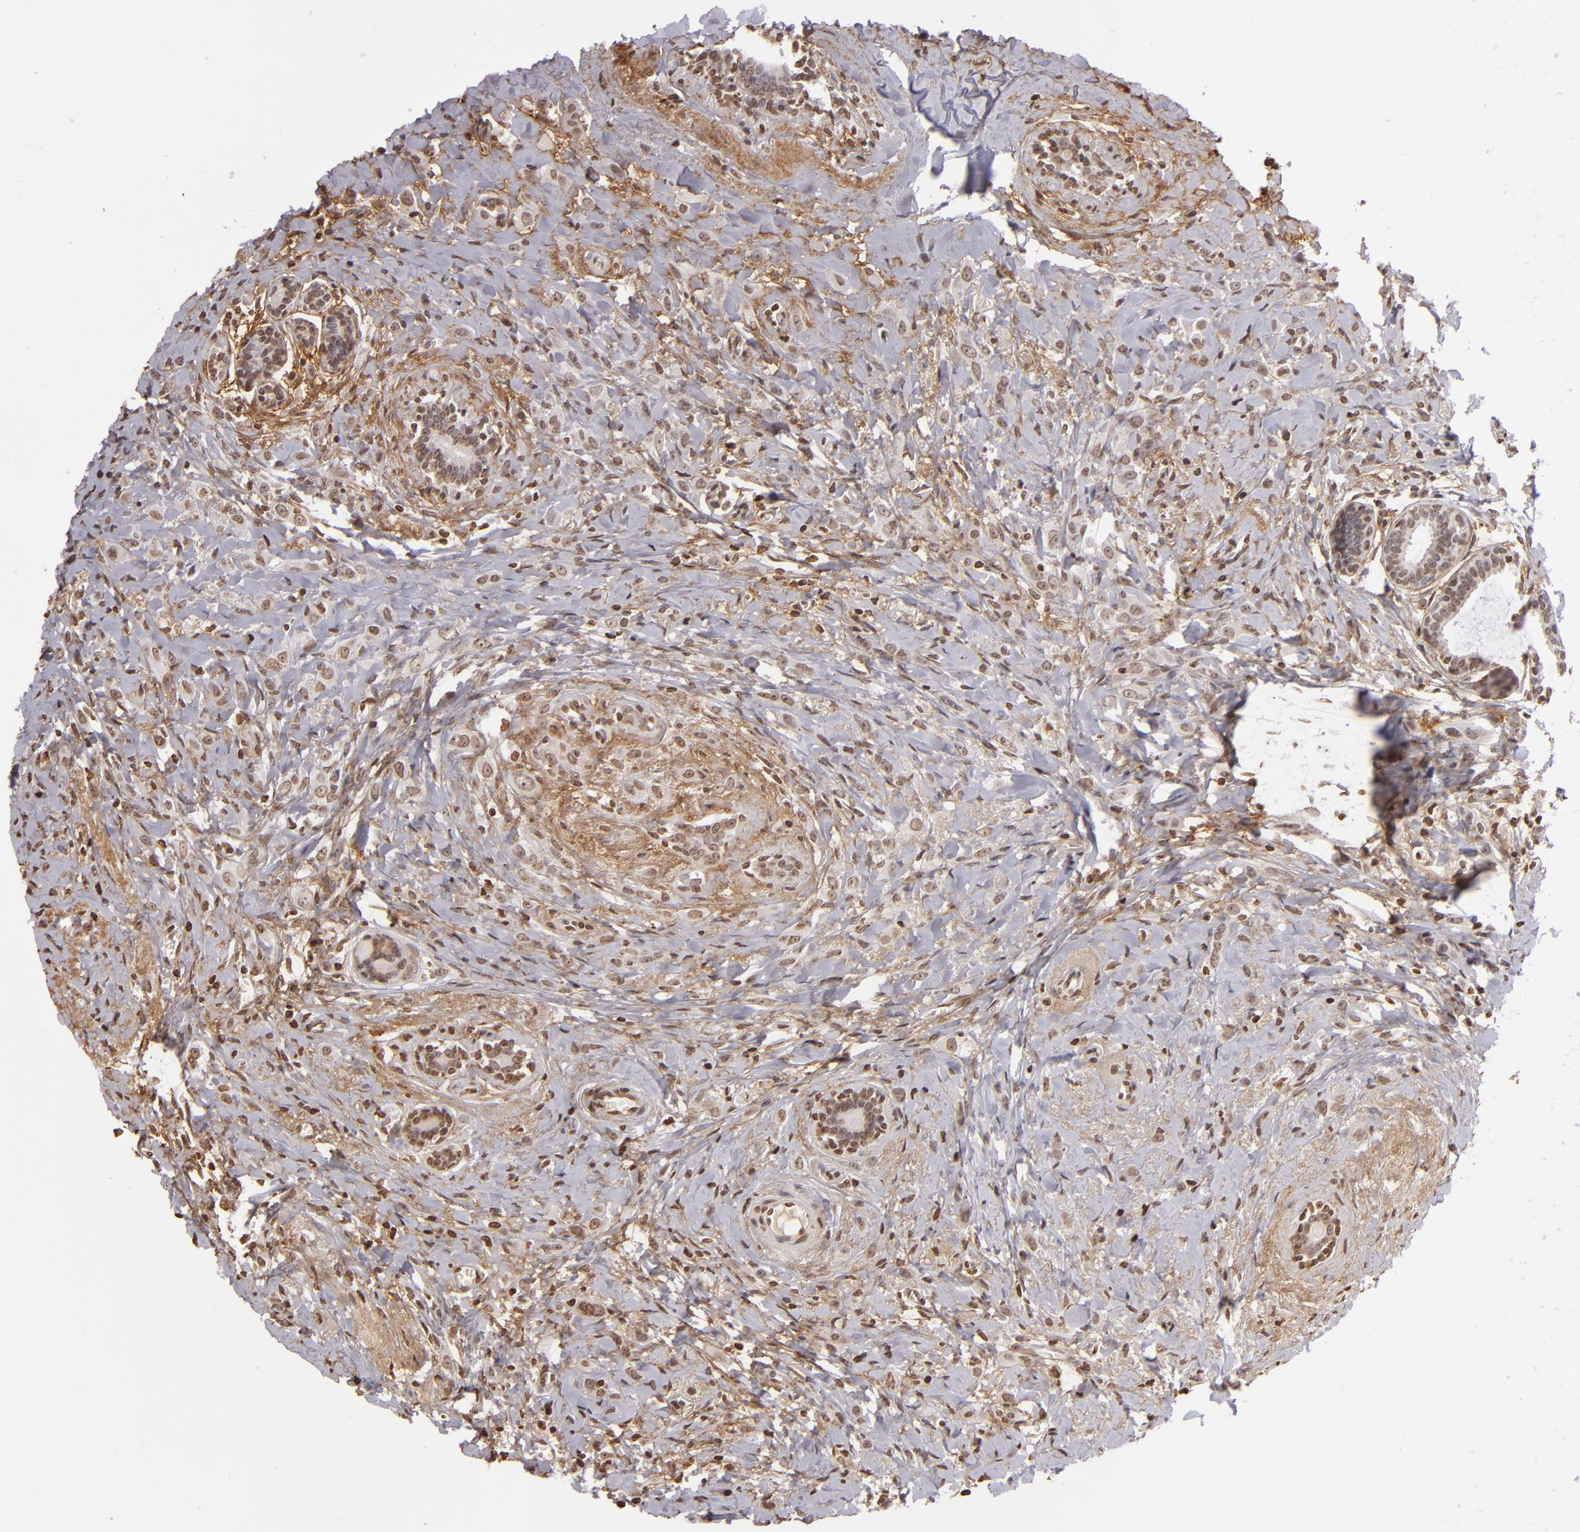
{"staining": {"intensity": "moderate", "quantity": ">75%", "location": "nuclear"}, "tissue": "breast cancer", "cell_type": "Tumor cells", "image_type": "cancer", "snomed": [{"axis": "morphology", "description": "Lobular carcinoma"}, {"axis": "topography", "description": "Breast"}], "caption": "Tumor cells exhibit medium levels of moderate nuclear staining in about >75% of cells in human breast lobular carcinoma.", "gene": "THRB", "patient": {"sex": "female", "age": 57}}